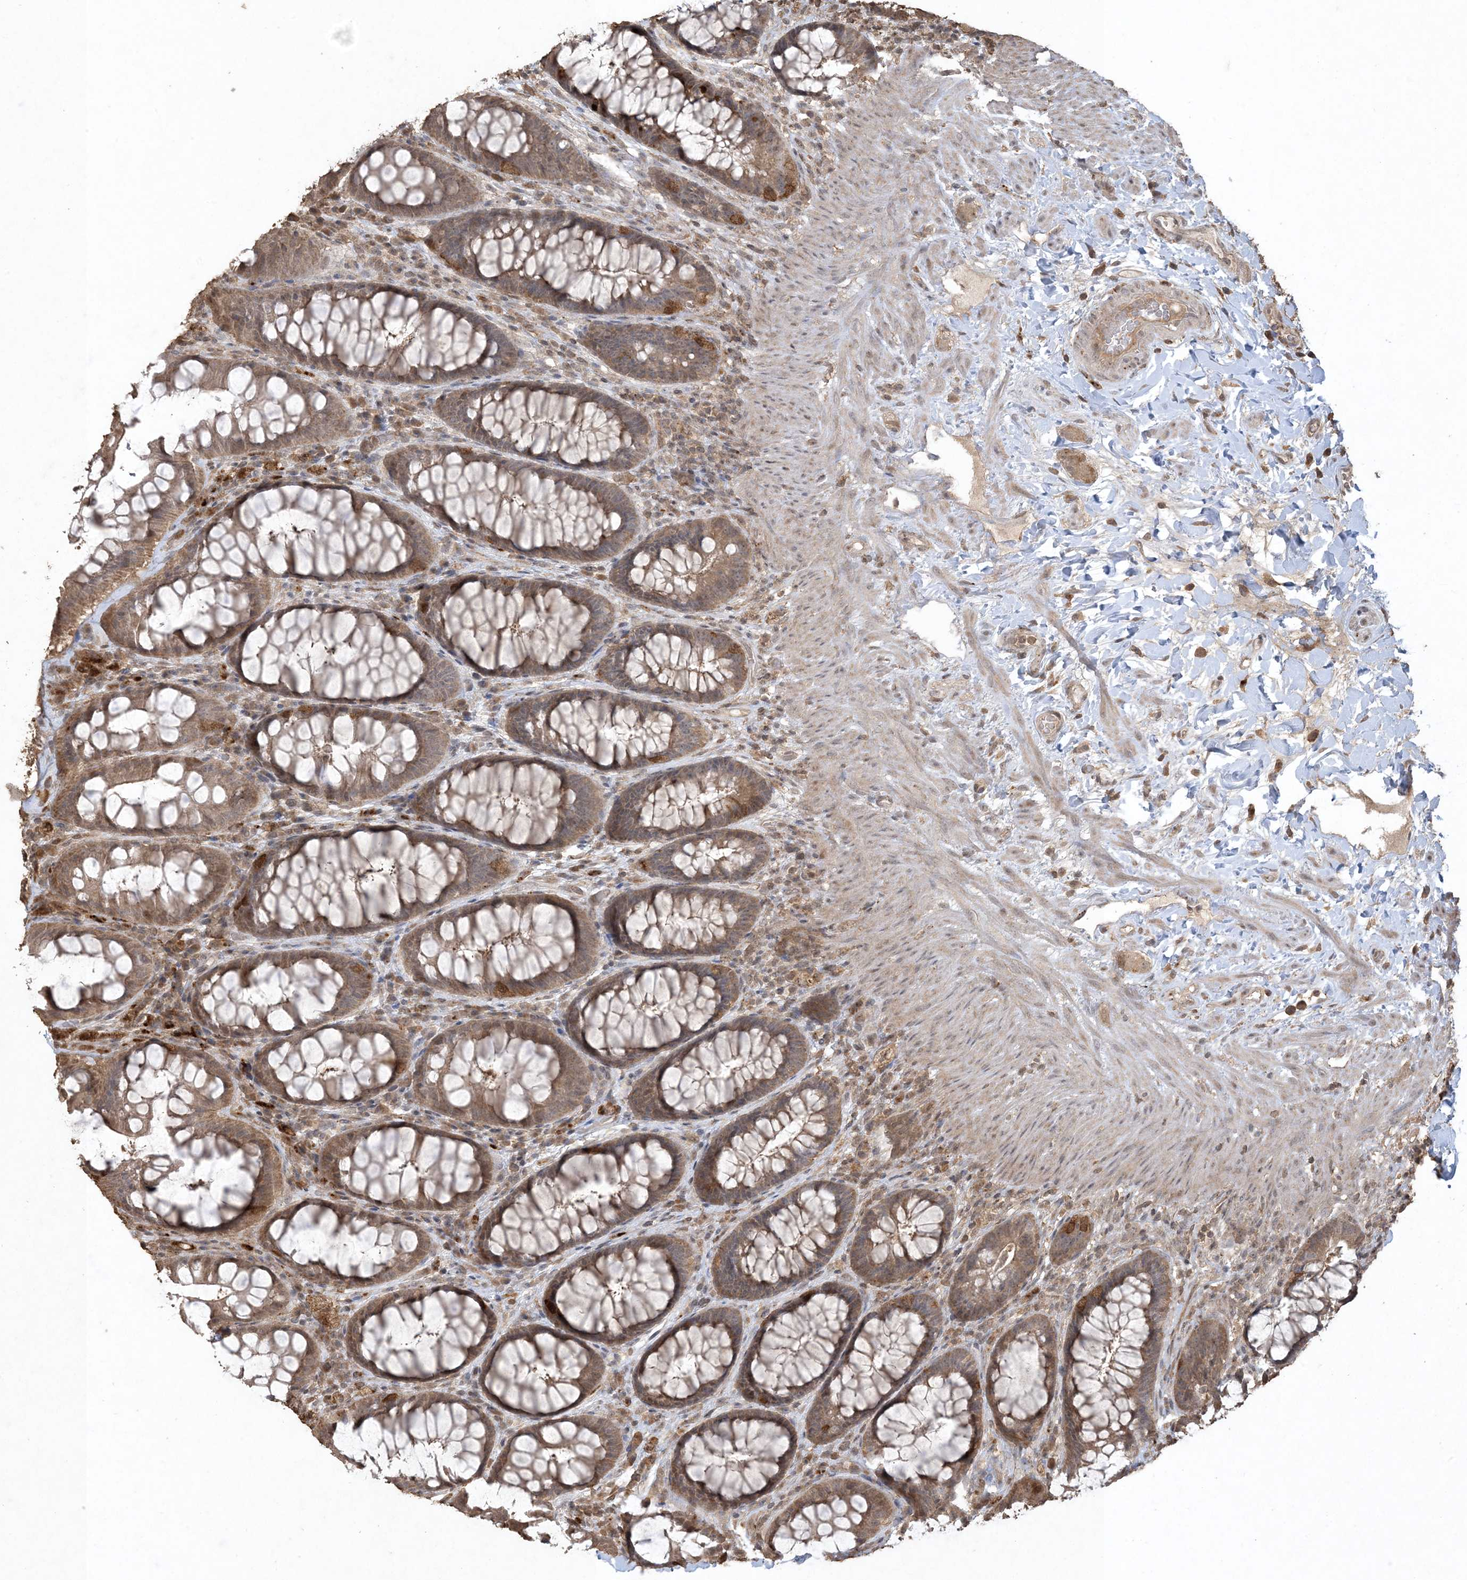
{"staining": {"intensity": "moderate", "quantity": "25%-75%", "location": "cytoplasmic/membranous"}, "tissue": "rectum", "cell_type": "Glandular cells", "image_type": "normal", "snomed": [{"axis": "morphology", "description": "Normal tissue, NOS"}, {"axis": "topography", "description": "Rectum"}], "caption": "Moderate cytoplasmic/membranous staining is present in about 25%-75% of glandular cells in normal rectum. (DAB IHC, brown staining for protein, blue staining for nuclei).", "gene": "EFCAB8", "patient": {"sex": "female", "age": 46}}